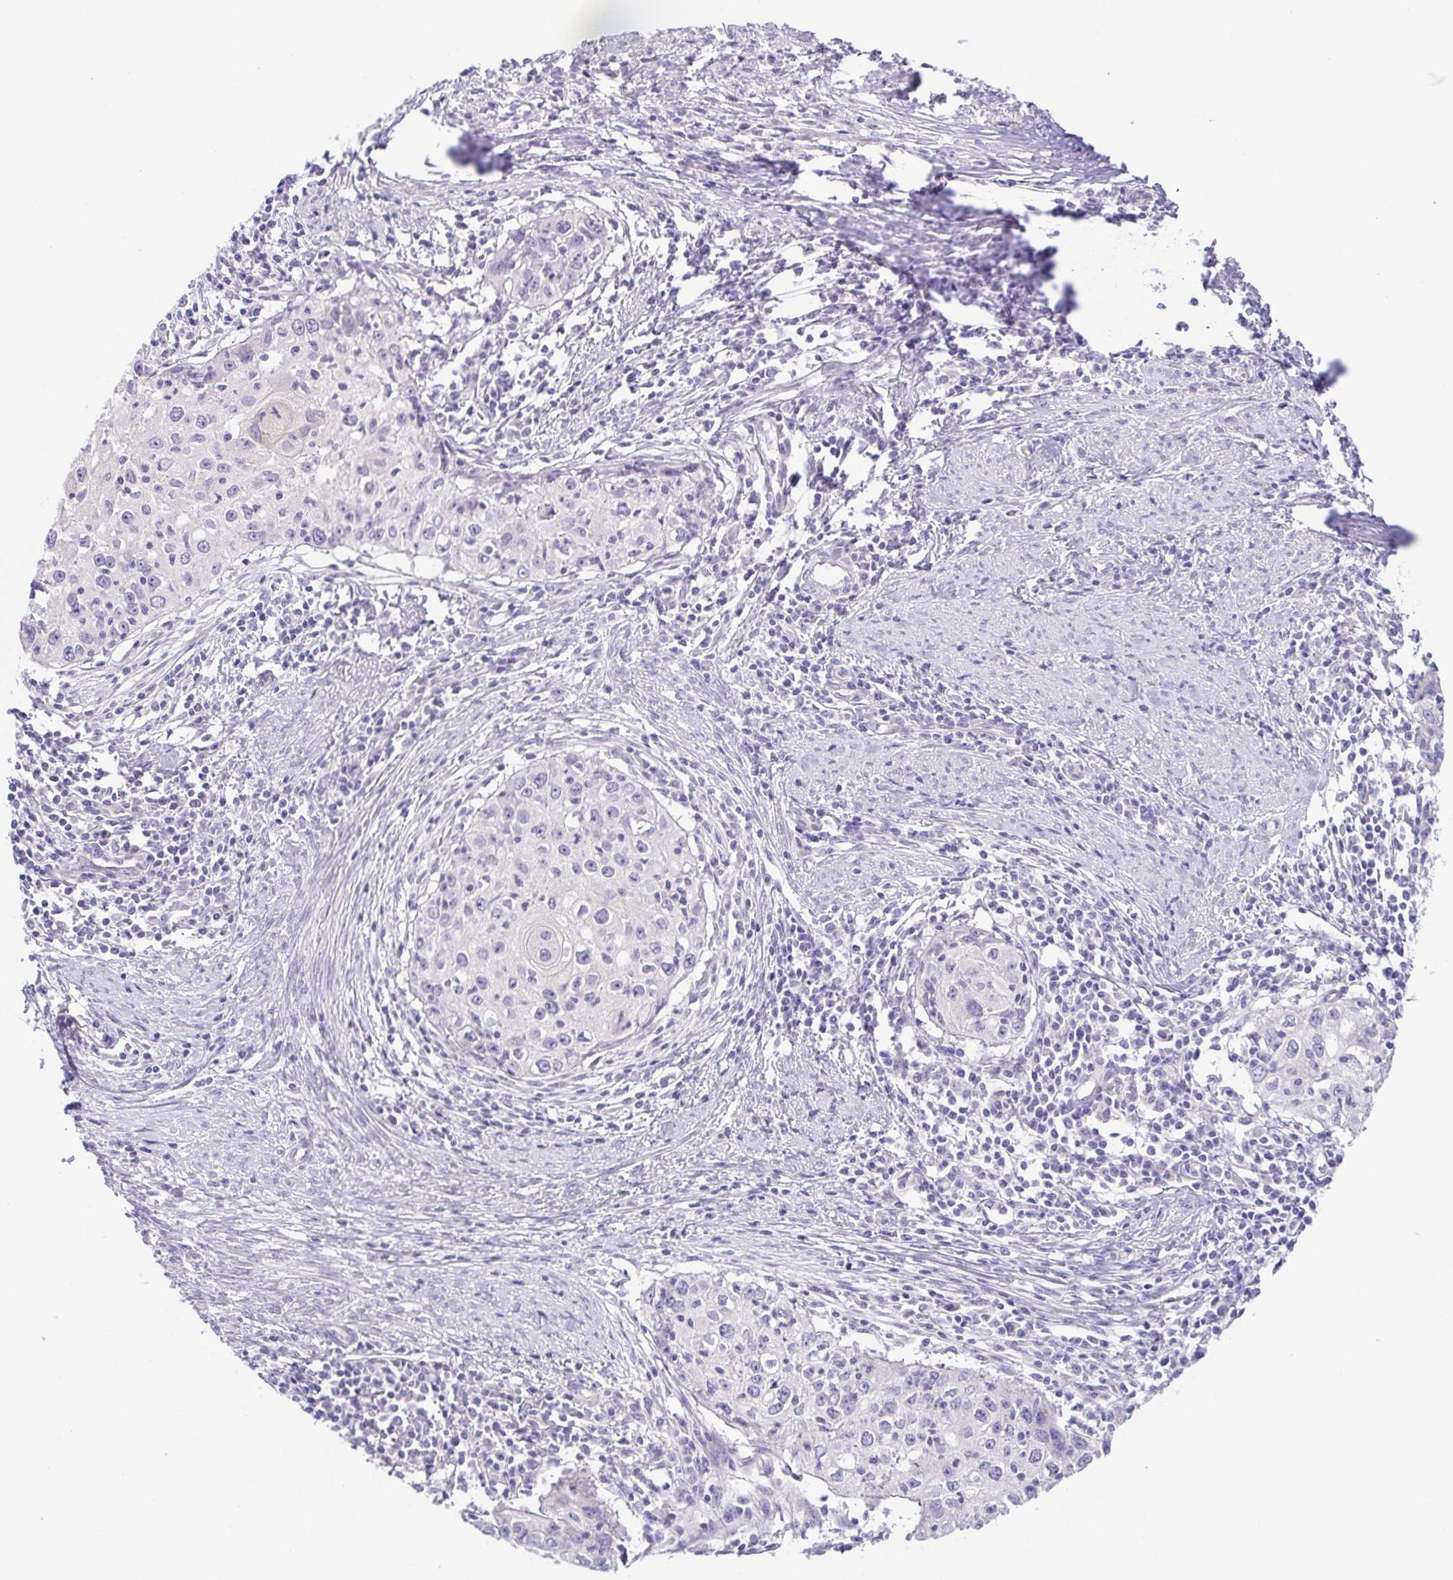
{"staining": {"intensity": "negative", "quantity": "none", "location": "none"}, "tissue": "cervical cancer", "cell_type": "Tumor cells", "image_type": "cancer", "snomed": [{"axis": "morphology", "description": "Squamous cell carcinoma, NOS"}, {"axis": "topography", "description": "Cervix"}], "caption": "Immunohistochemical staining of human cervical cancer displays no significant positivity in tumor cells.", "gene": "KRTDAP", "patient": {"sex": "female", "age": 40}}